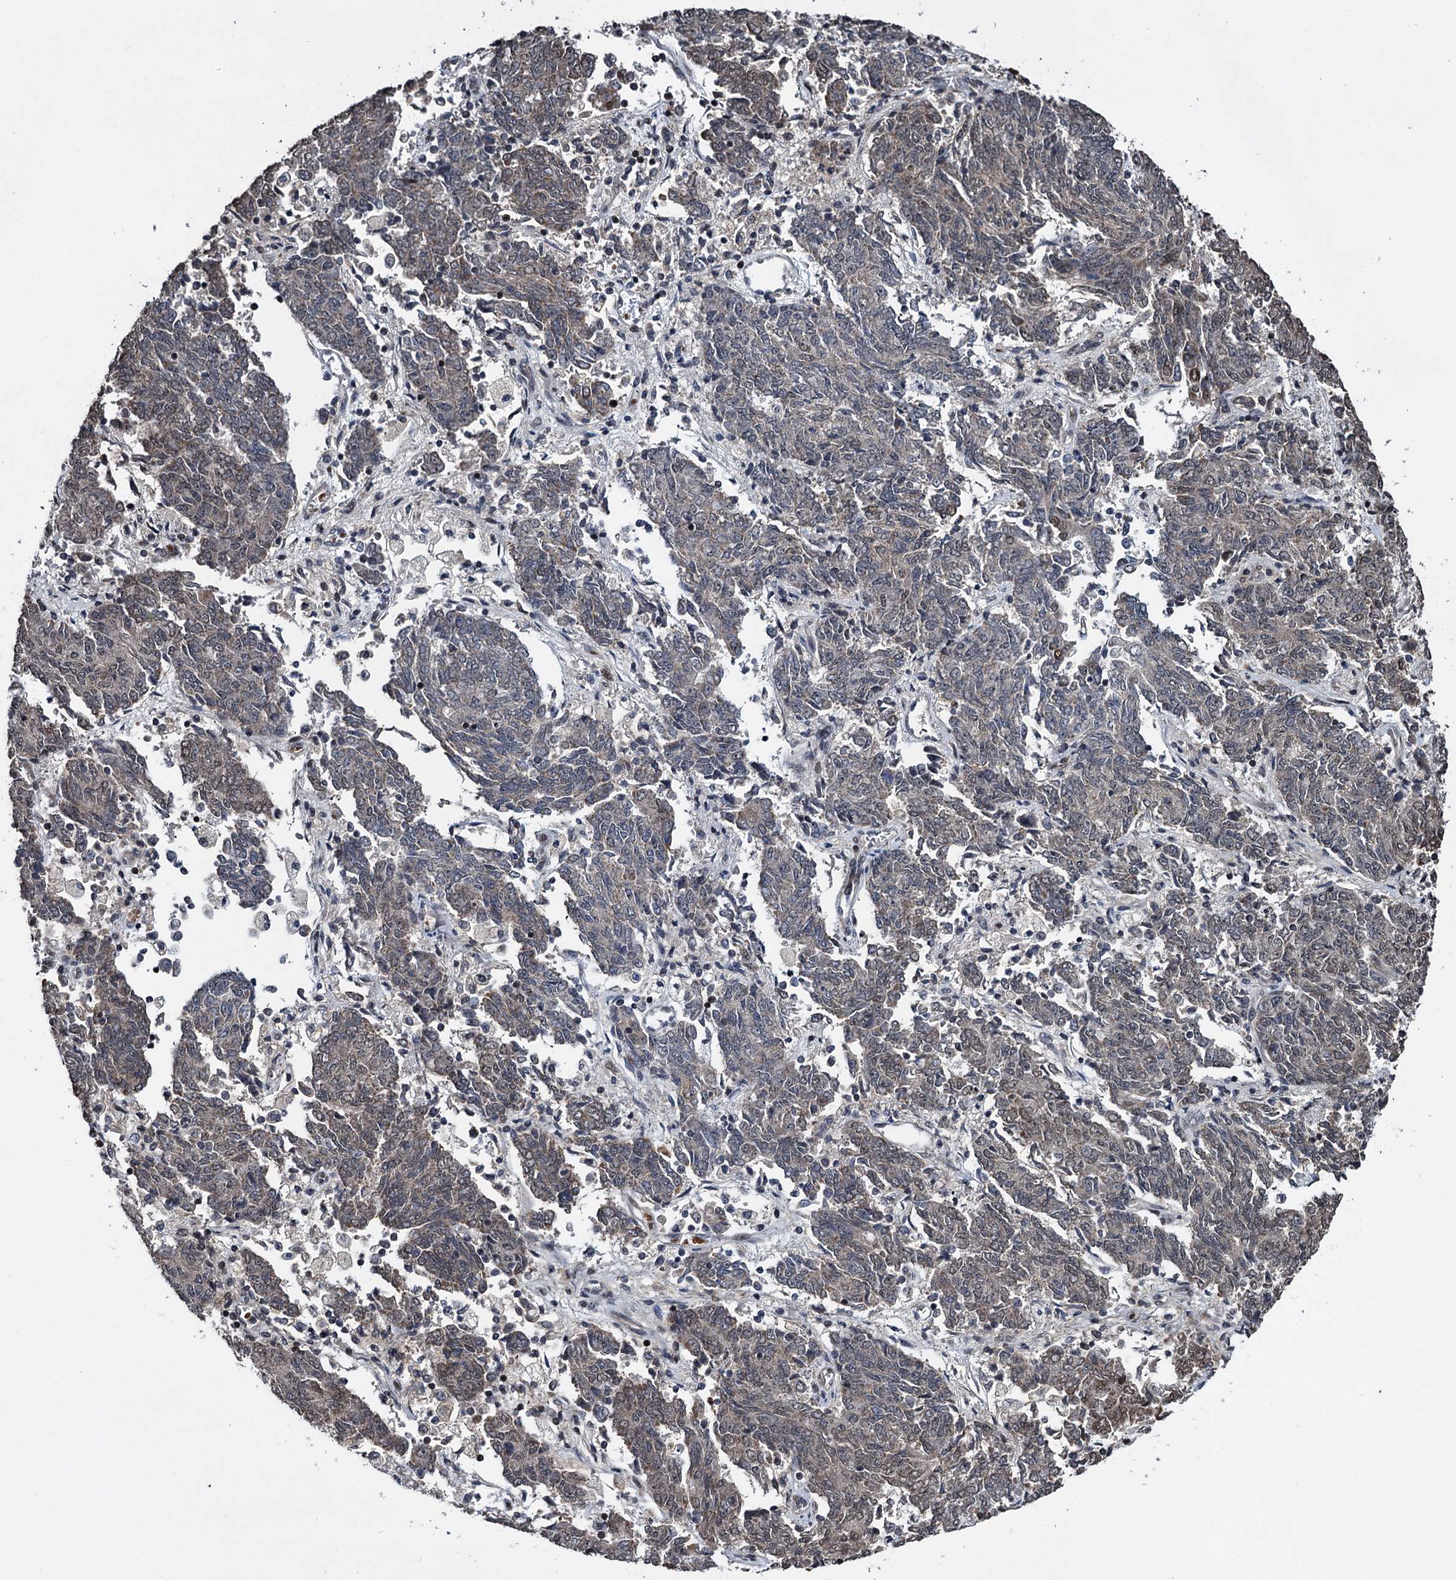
{"staining": {"intensity": "moderate", "quantity": "<25%", "location": "cytoplasmic/membranous,nuclear"}, "tissue": "endometrial cancer", "cell_type": "Tumor cells", "image_type": "cancer", "snomed": [{"axis": "morphology", "description": "Adenocarcinoma, NOS"}, {"axis": "topography", "description": "Endometrium"}], "caption": "Endometrial cancer stained for a protein exhibits moderate cytoplasmic/membranous and nuclear positivity in tumor cells.", "gene": "EYA4", "patient": {"sex": "female", "age": 80}}